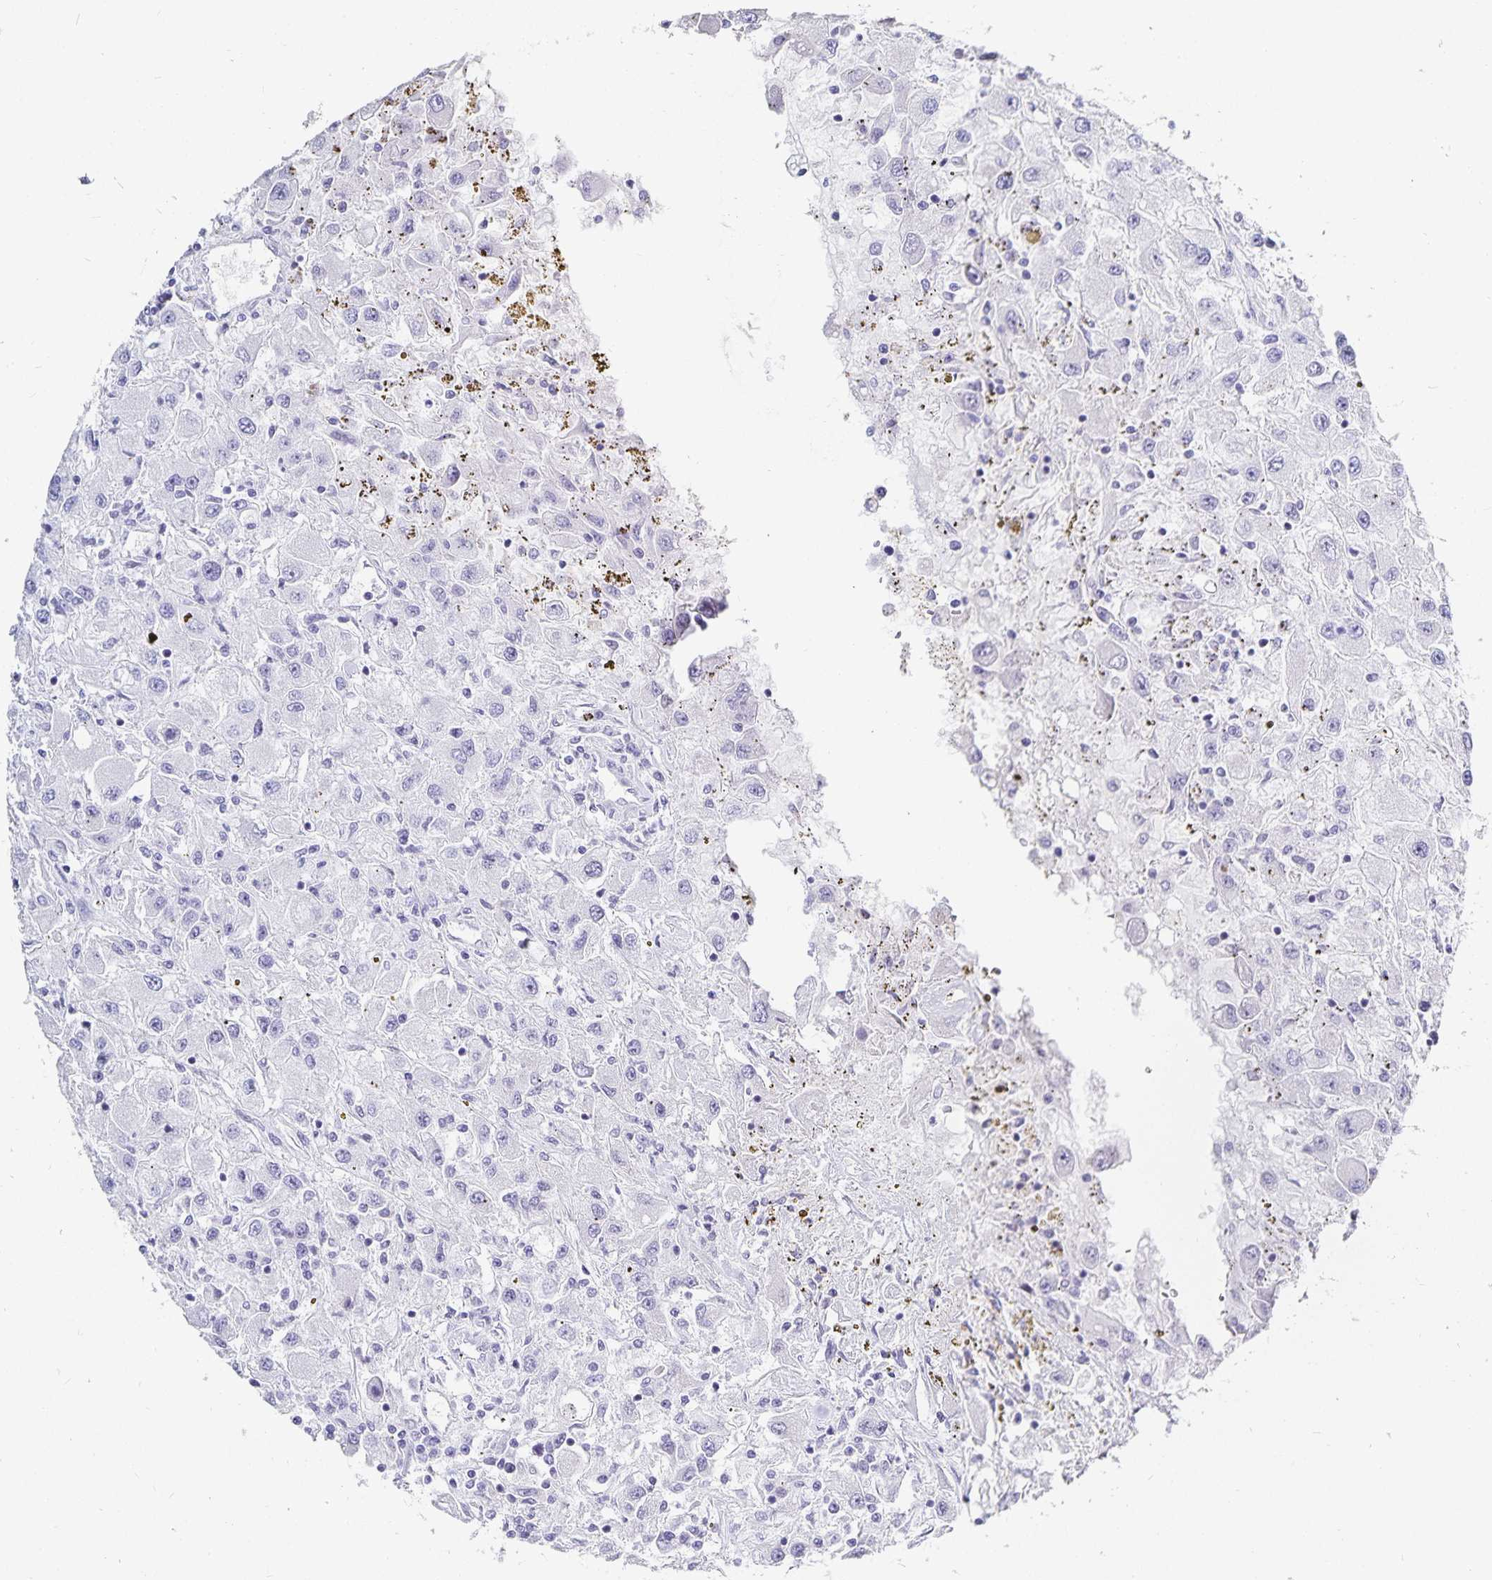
{"staining": {"intensity": "negative", "quantity": "none", "location": "none"}, "tissue": "renal cancer", "cell_type": "Tumor cells", "image_type": "cancer", "snomed": [{"axis": "morphology", "description": "Adenocarcinoma, NOS"}, {"axis": "topography", "description": "Kidney"}], "caption": "This is a histopathology image of IHC staining of renal cancer (adenocarcinoma), which shows no staining in tumor cells.", "gene": "HMGB3", "patient": {"sex": "female", "age": 67}}